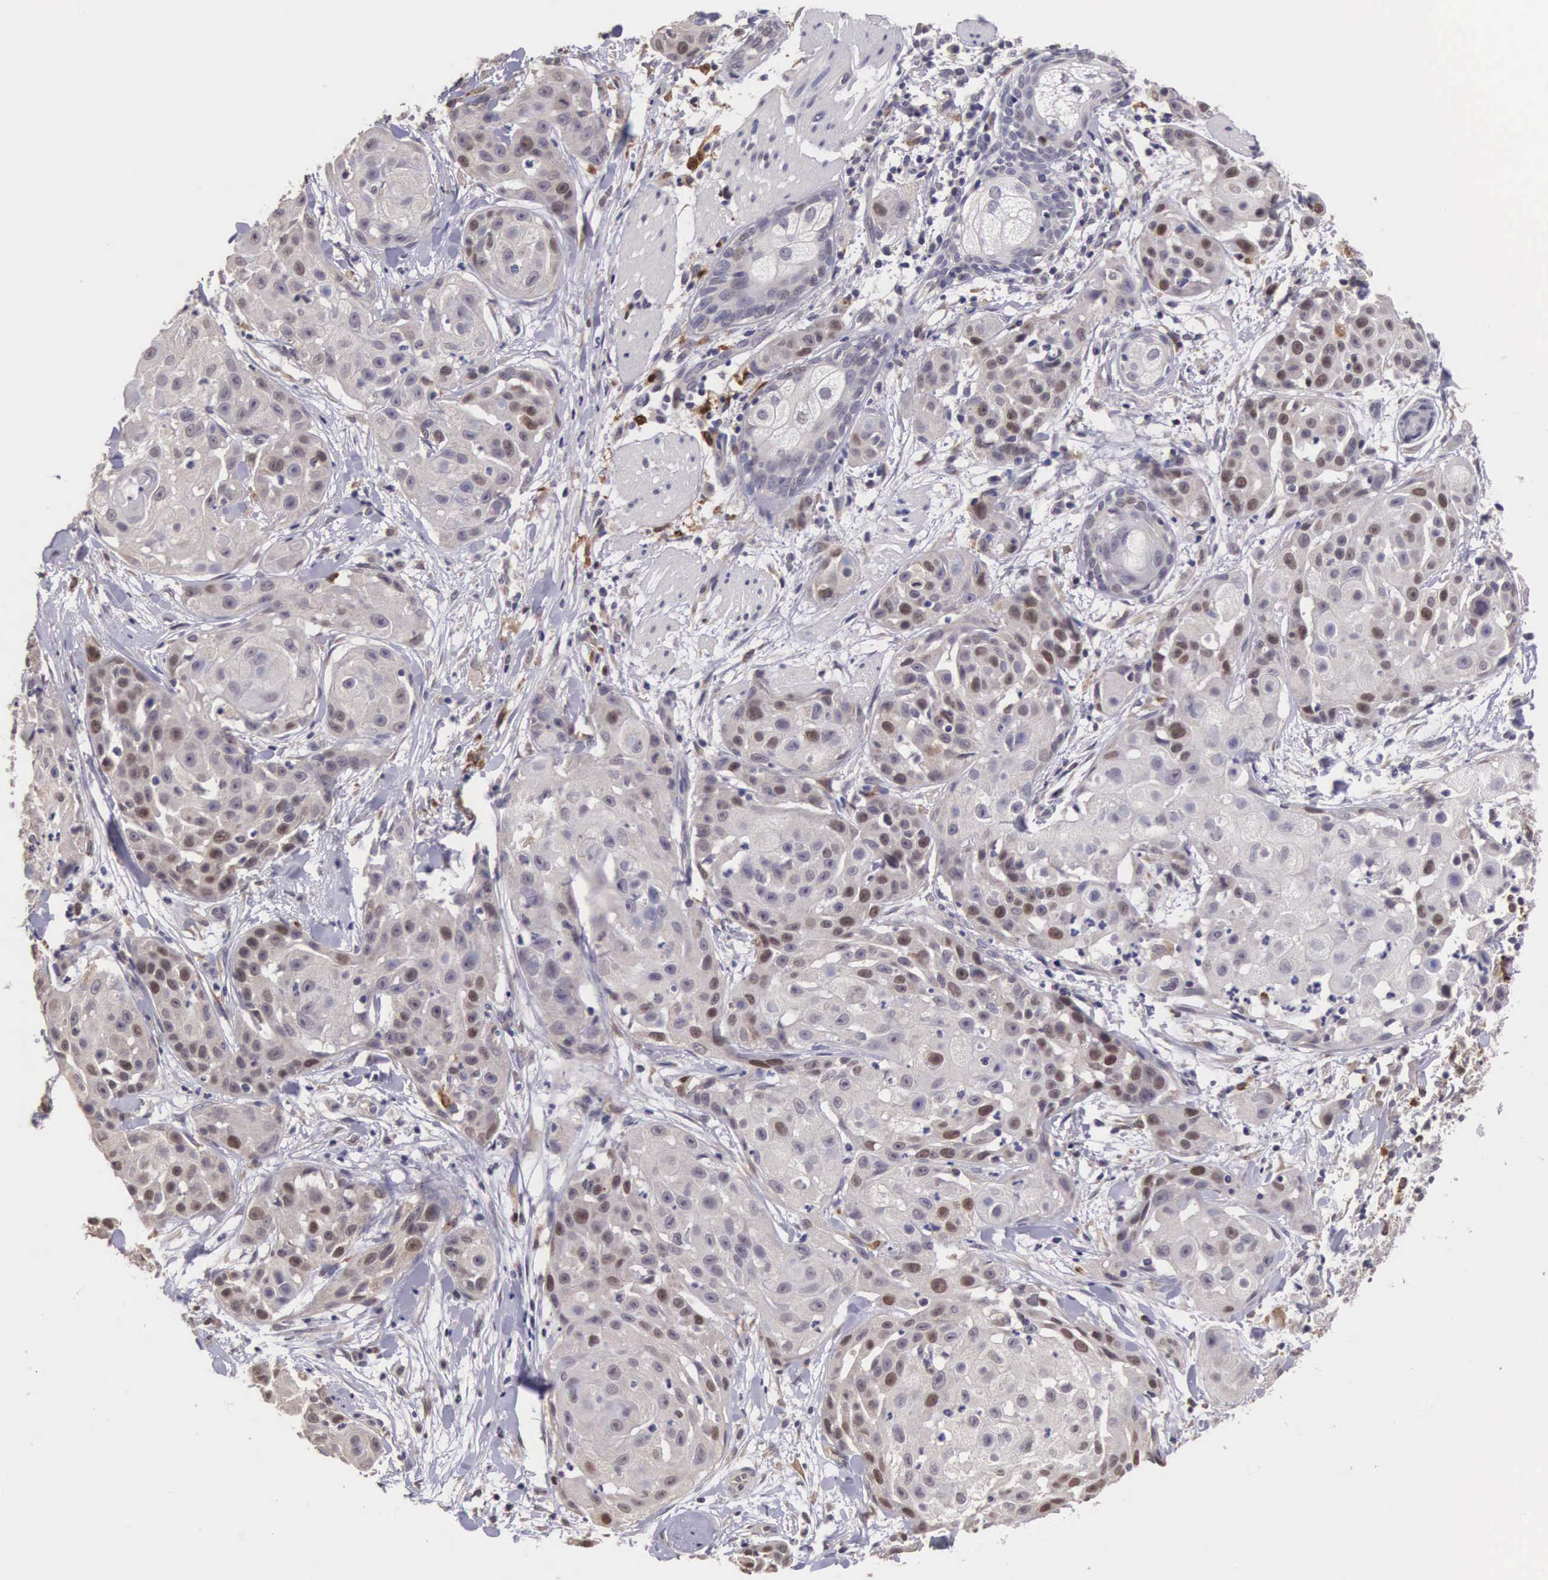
{"staining": {"intensity": "moderate", "quantity": "25%-75%", "location": "cytoplasmic/membranous,nuclear"}, "tissue": "skin cancer", "cell_type": "Tumor cells", "image_type": "cancer", "snomed": [{"axis": "morphology", "description": "Squamous cell carcinoma, NOS"}, {"axis": "topography", "description": "Skin"}], "caption": "A brown stain shows moderate cytoplasmic/membranous and nuclear staining of a protein in skin cancer (squamous cell carcinoma) tumor cells. The staining was performed using DAB, with brown indicating positive protein expression. Nuclei are stained blue with hematoxylin.", "gene": "CDC45", "patient": {"sex": "female", "age": 57}}